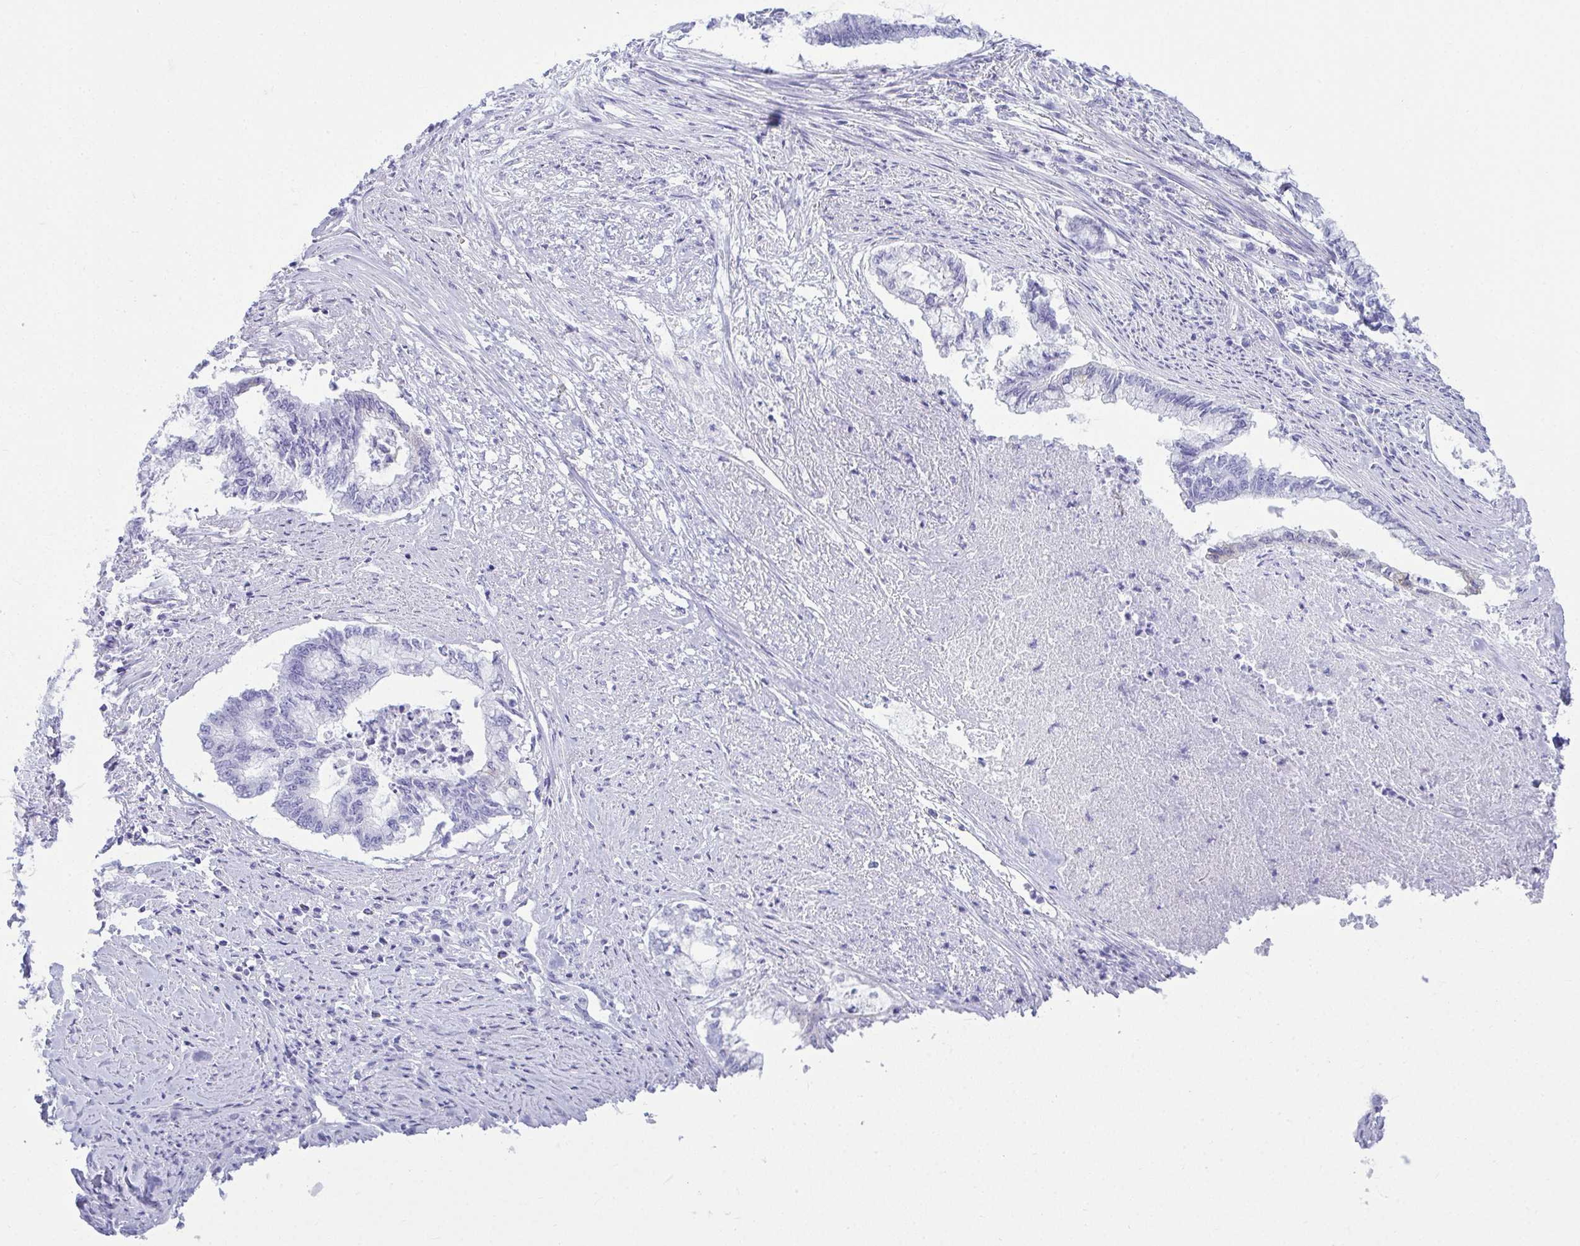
{"staining": {"intensity": "negative", "quantity": "none", "location": "none"}, "tissue": "endometrial cancer", "cell_type": "Tumor cells", "image_type": "cancer", "snomed": [{"axis": "morphology", "description": "Adenocarcinoma, NOS"}, {"axis": "topography", "description": "Endometrium"}], "caption": "A high-resolution micrograph shows immunohistochemistry staining of endometrial cancer (adenocarcinoma), which shows no significant positivity in tumor cells.", "gene": "CLGN", "patient": {"sex": "female", "age": 79}}